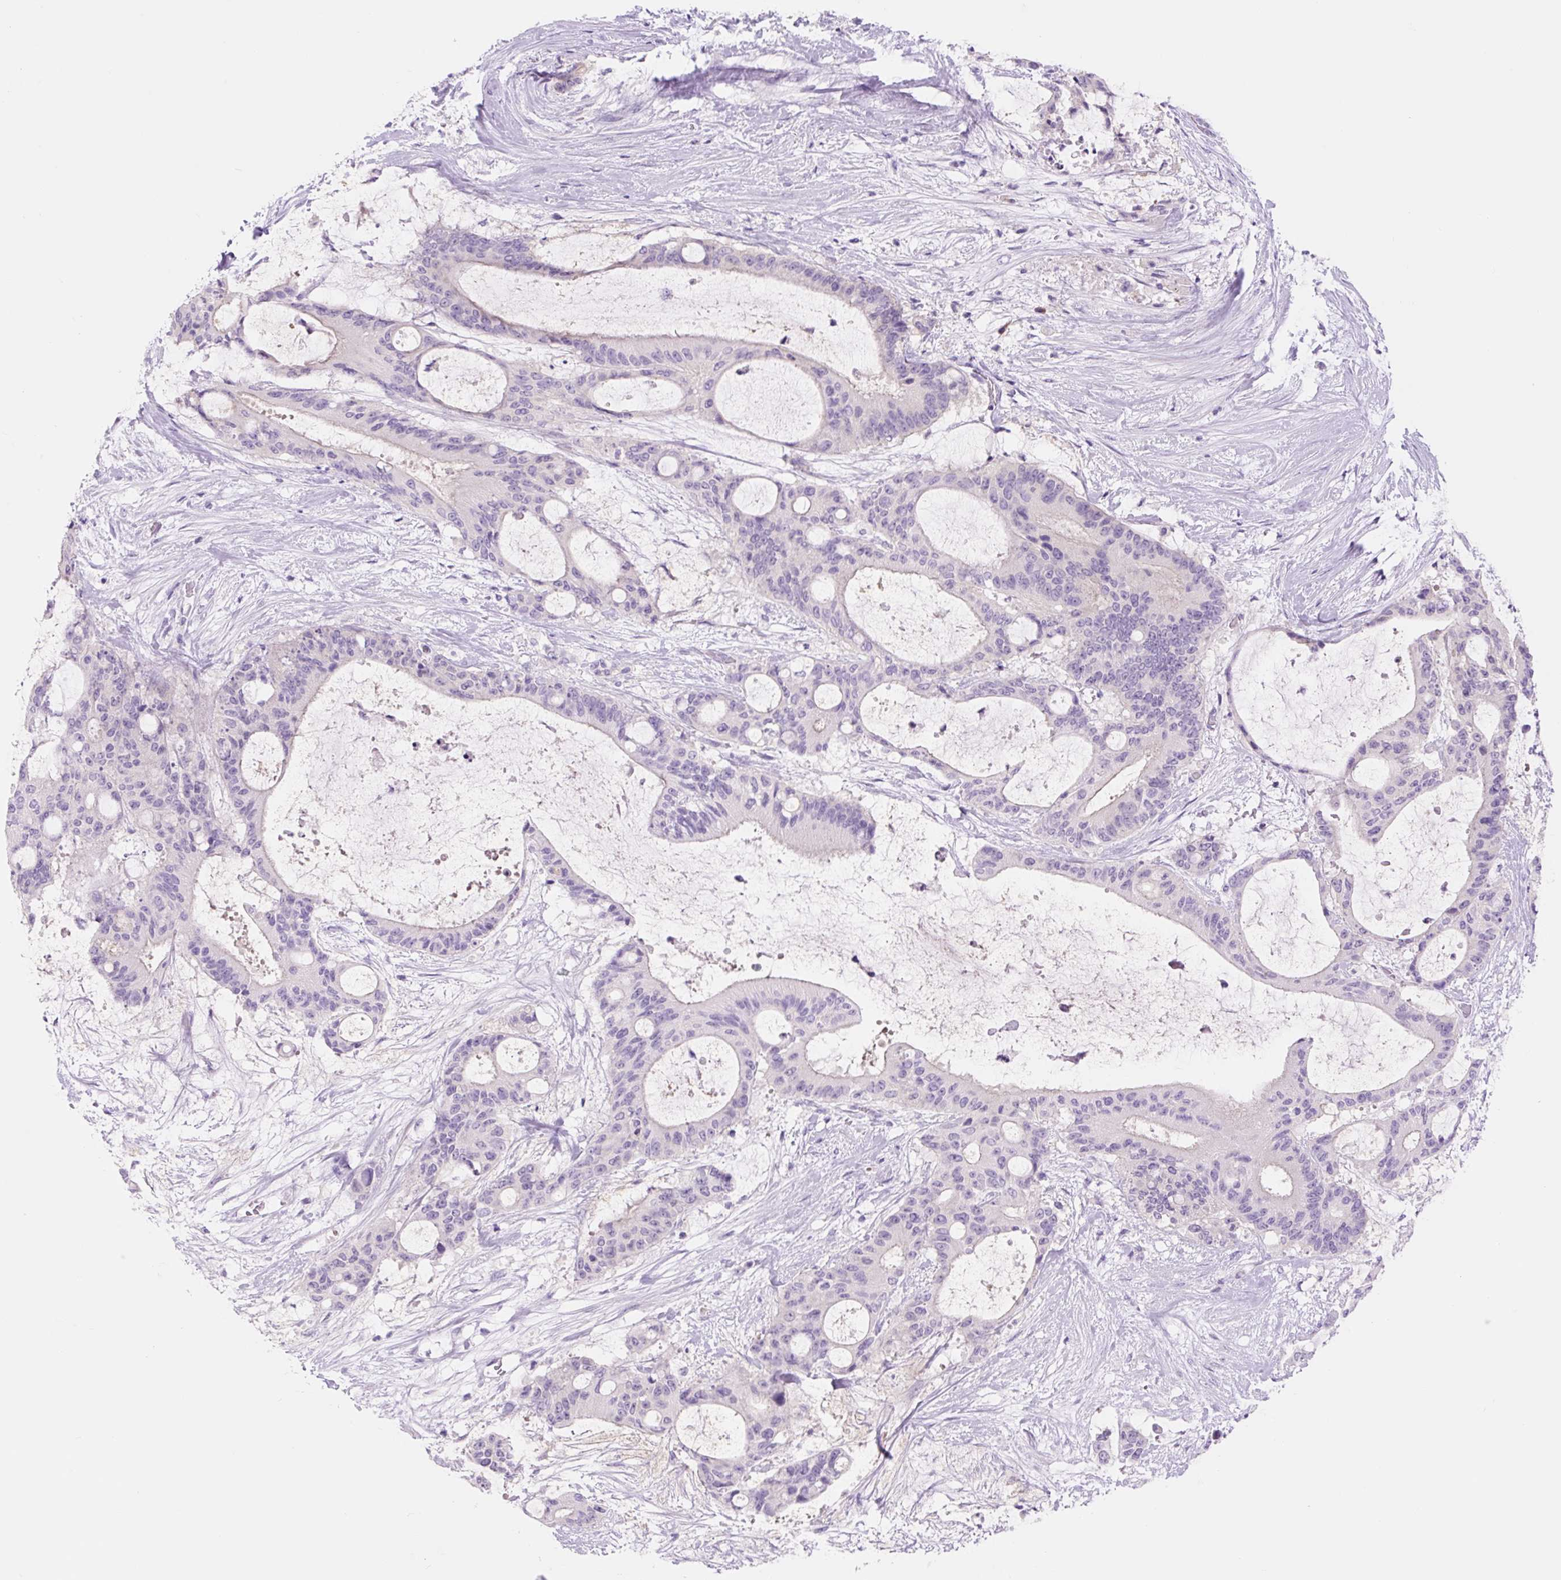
{"staining": {"intensity": "negative", "quantity": "none", "location": "none"}, "tissue": "liver cancer", "cell_type": "Tumor cells", "image_type": "cancer", "snomed": [{"axis": "morphology", "description": "Normal tissue, NOS"}, {"axis": "morphology", "description": "Cholangiocarcinoma"}, {"axis": "topography", "description": "Liver"}, {"axis": "topography", "description": "Peripheral nerve tissue"}], "caption": "The immunohistochemistry histopathology image has no significant positivity in tumor cells of liver cancer tissue. The staining was performed using DAB (3,3'-diaminobenzidine) to visualize the protein expression in brown, while the nuclei were stained in blue with hematoxylin (Magnification: 20x).", "gene": "CELF6", "patient": {"sex": "female", "age": 73}}